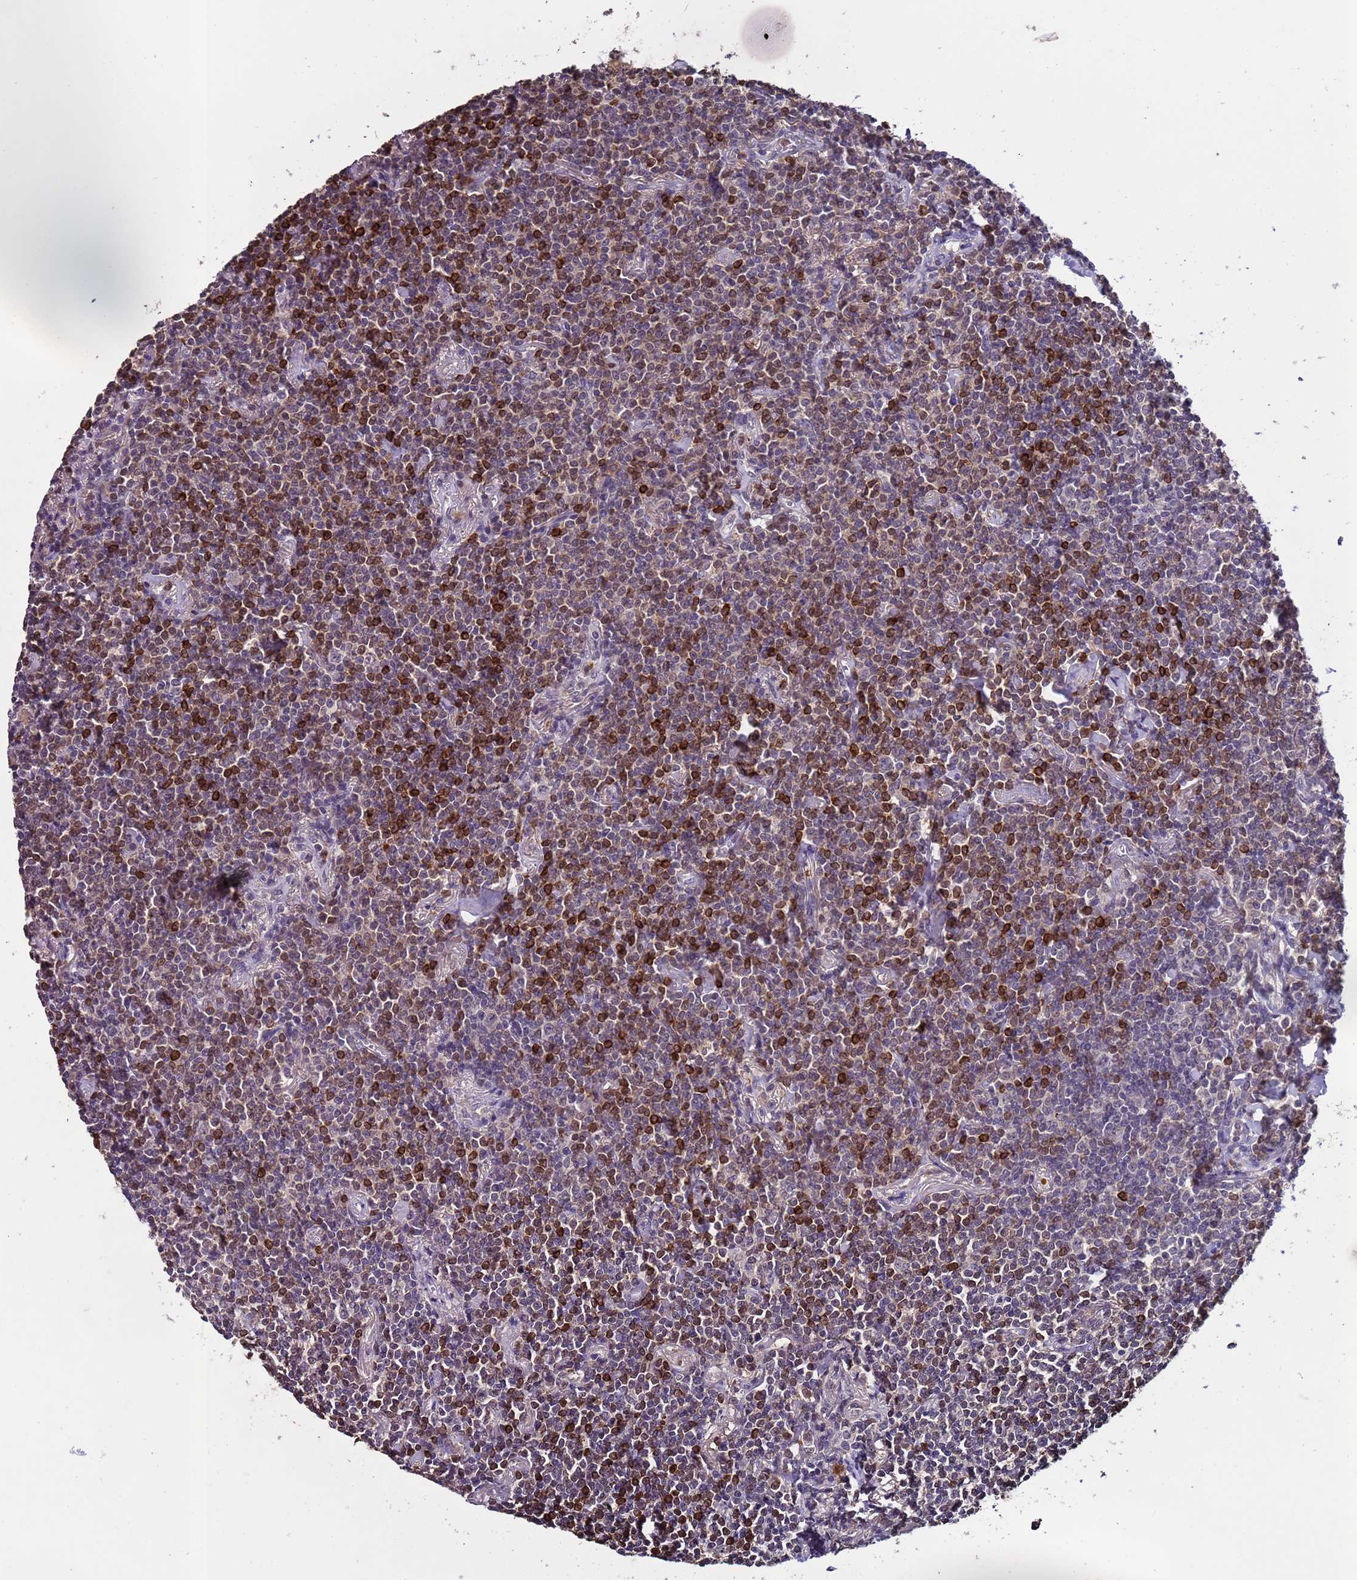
{"staining": {"intensity": "strong", "quantity": "25%-75%", "location": "cytoplasmic/membranous,nuclear"}, "tissue": "lymphoma", "cell_type": "Tumor cells", "image_type": "cancer", "snomed": [{"axis": "morphology", "description": "Malignant lymphoma, non-Hodgkin's type, Low grade"}, {"axis": "topography", "description": "Lung"}], "caption": "Low-grade malignant lymphoma, non-Hodgkin's type was stained to show a protein in brown. There is high levels of strong cytoplasmic/membranous and nuclear expression in about 25%-75% of tumor cells.", "gene": "ZNF248", "patient": {"sex": "female", "age": 71}}